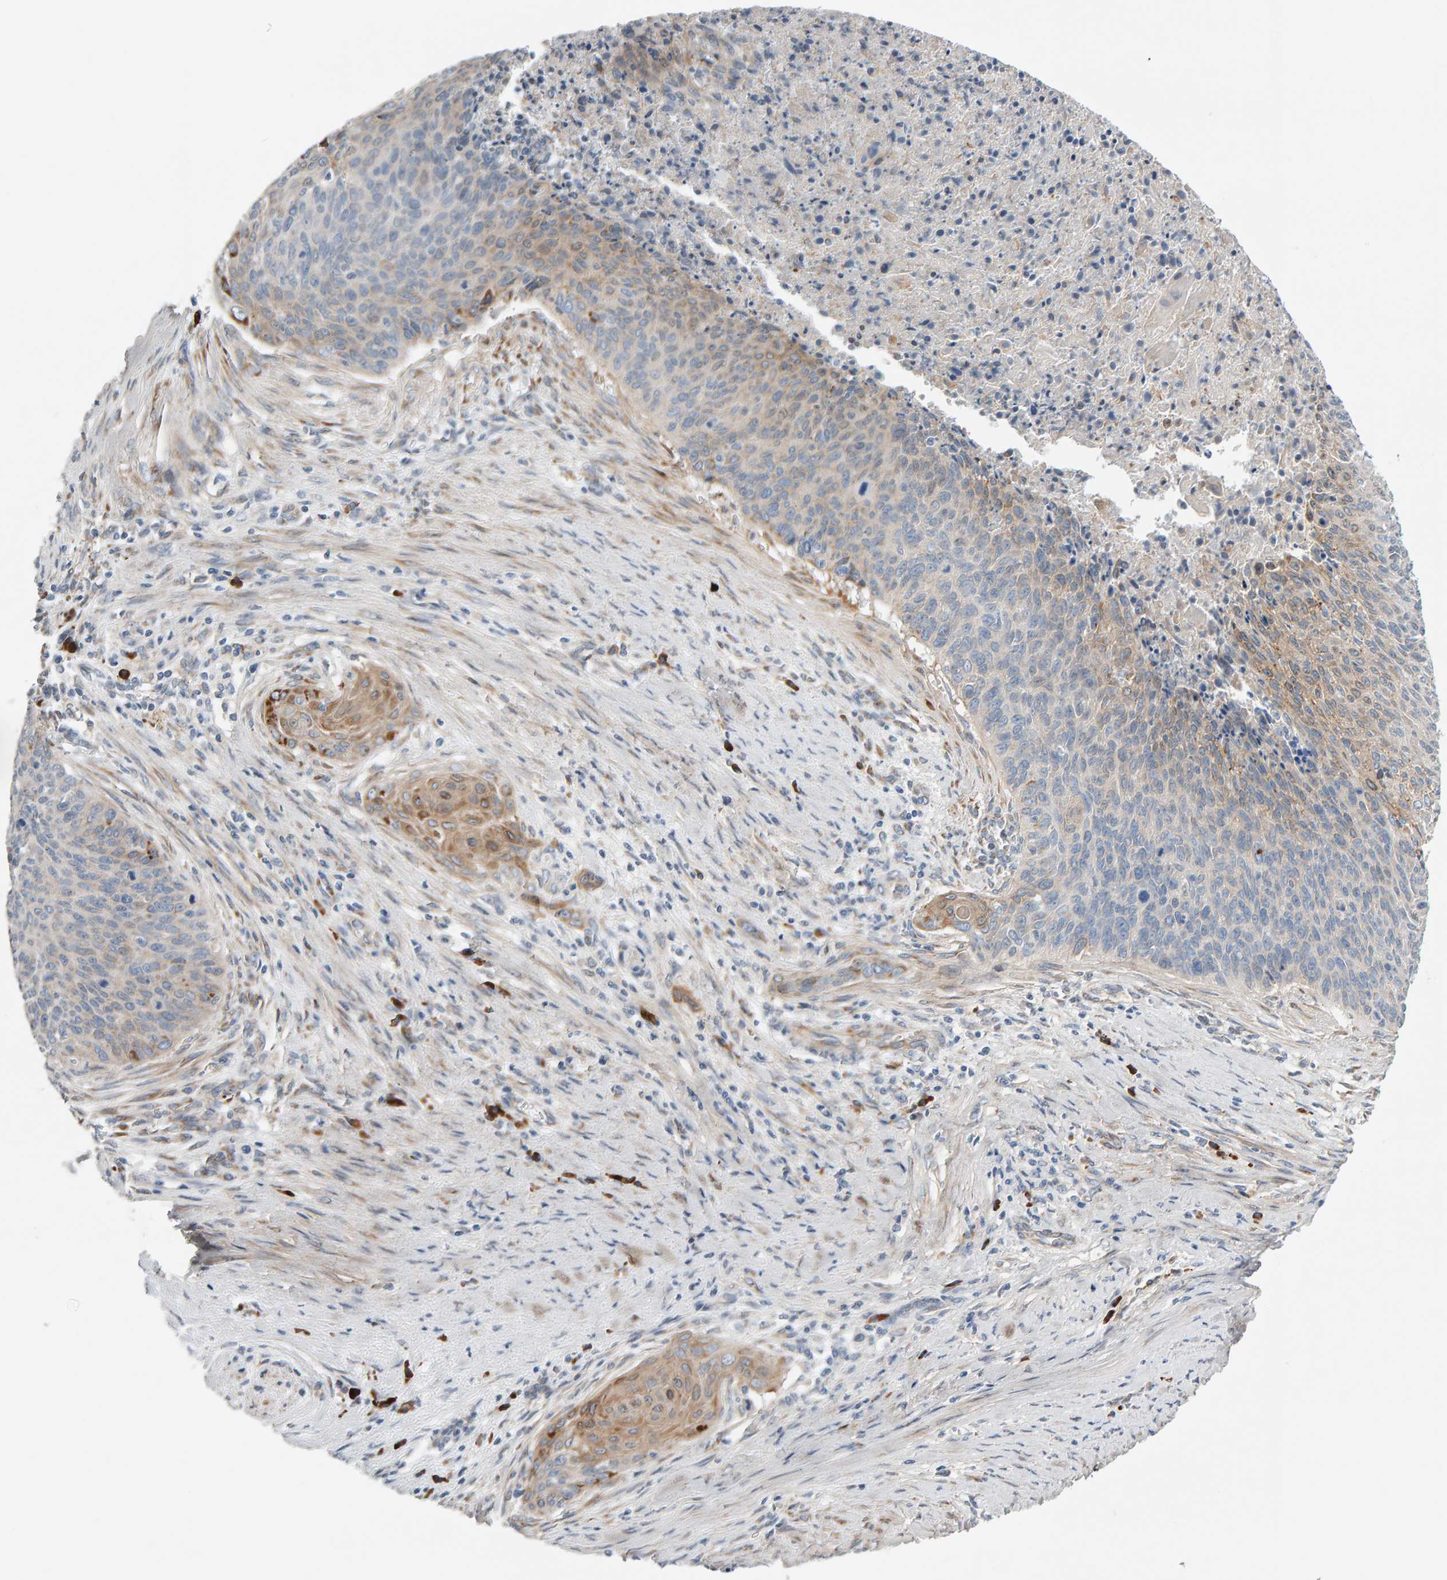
{"staining": {"intensity": "weak", "quantity": "25%-75%", "location": "cytoplasmic/membranous"}, "tissue": "cervical cancer", "cell_type": "Tumor cells", "image_type": "cancer", "snomed": [{"axis": "morphology", "description": "Squamous cell carcinoma, NOS"}, {"axis": "topography", "description": "Cervix"}], "caption": "The photomicrograph exhibits a brown stain indicating the presence of a protein in the cytoplasmic/membranous of tumor cells in cervical cancer (squamous cell carcinoma). (DAB IHC with brightfield microscopy, high magnification).", "gene": "ENGASE", "patient": {"sex": "female", "age": 55}}